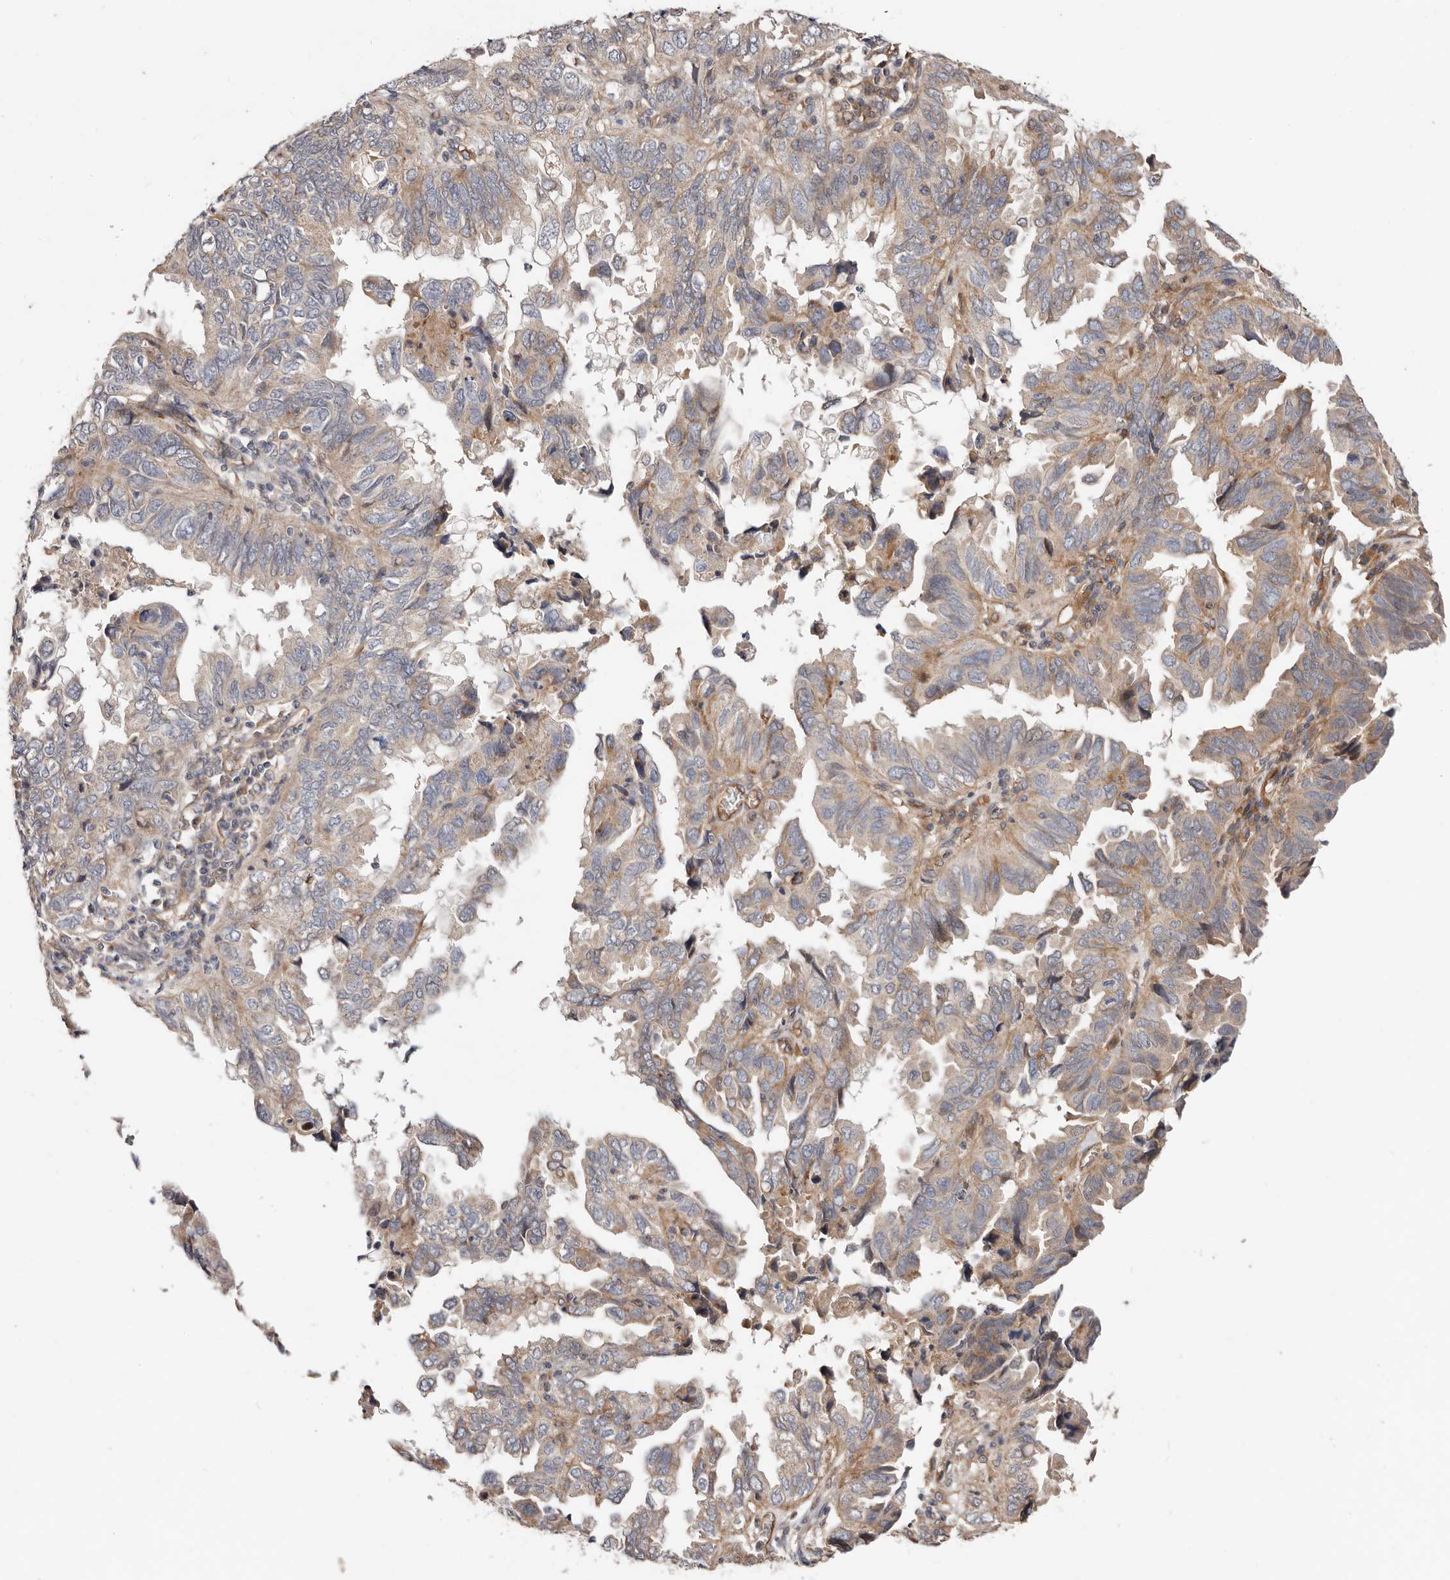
{"staining": {"intensity": "weak", "quantity": "25%-75%", "location": "cytoplasmic/membranous"}, "tissue": "endometrial cancer", "cell_type": "Tumor cells", "image_type": "cancer", "snomed": [{"axis": "morphology", "description": "Adenocarcinoma, NOS"}, {"axis": "topography", "description": "Uterus"}], "caption": "The photomicrograph exhibits immunohistochemical staining of endometrial cancer (adenocarcinoma). There is weak cytoplasmic/membranous expression is appreciated in approximately 25%-75% of tumor cells. (DAB (3,3'-diaminobenzidine) IHC with brightfield microscopy, high magnification).", "gene": "MACF1", "patient": {"sex": "female", "age": 77}}